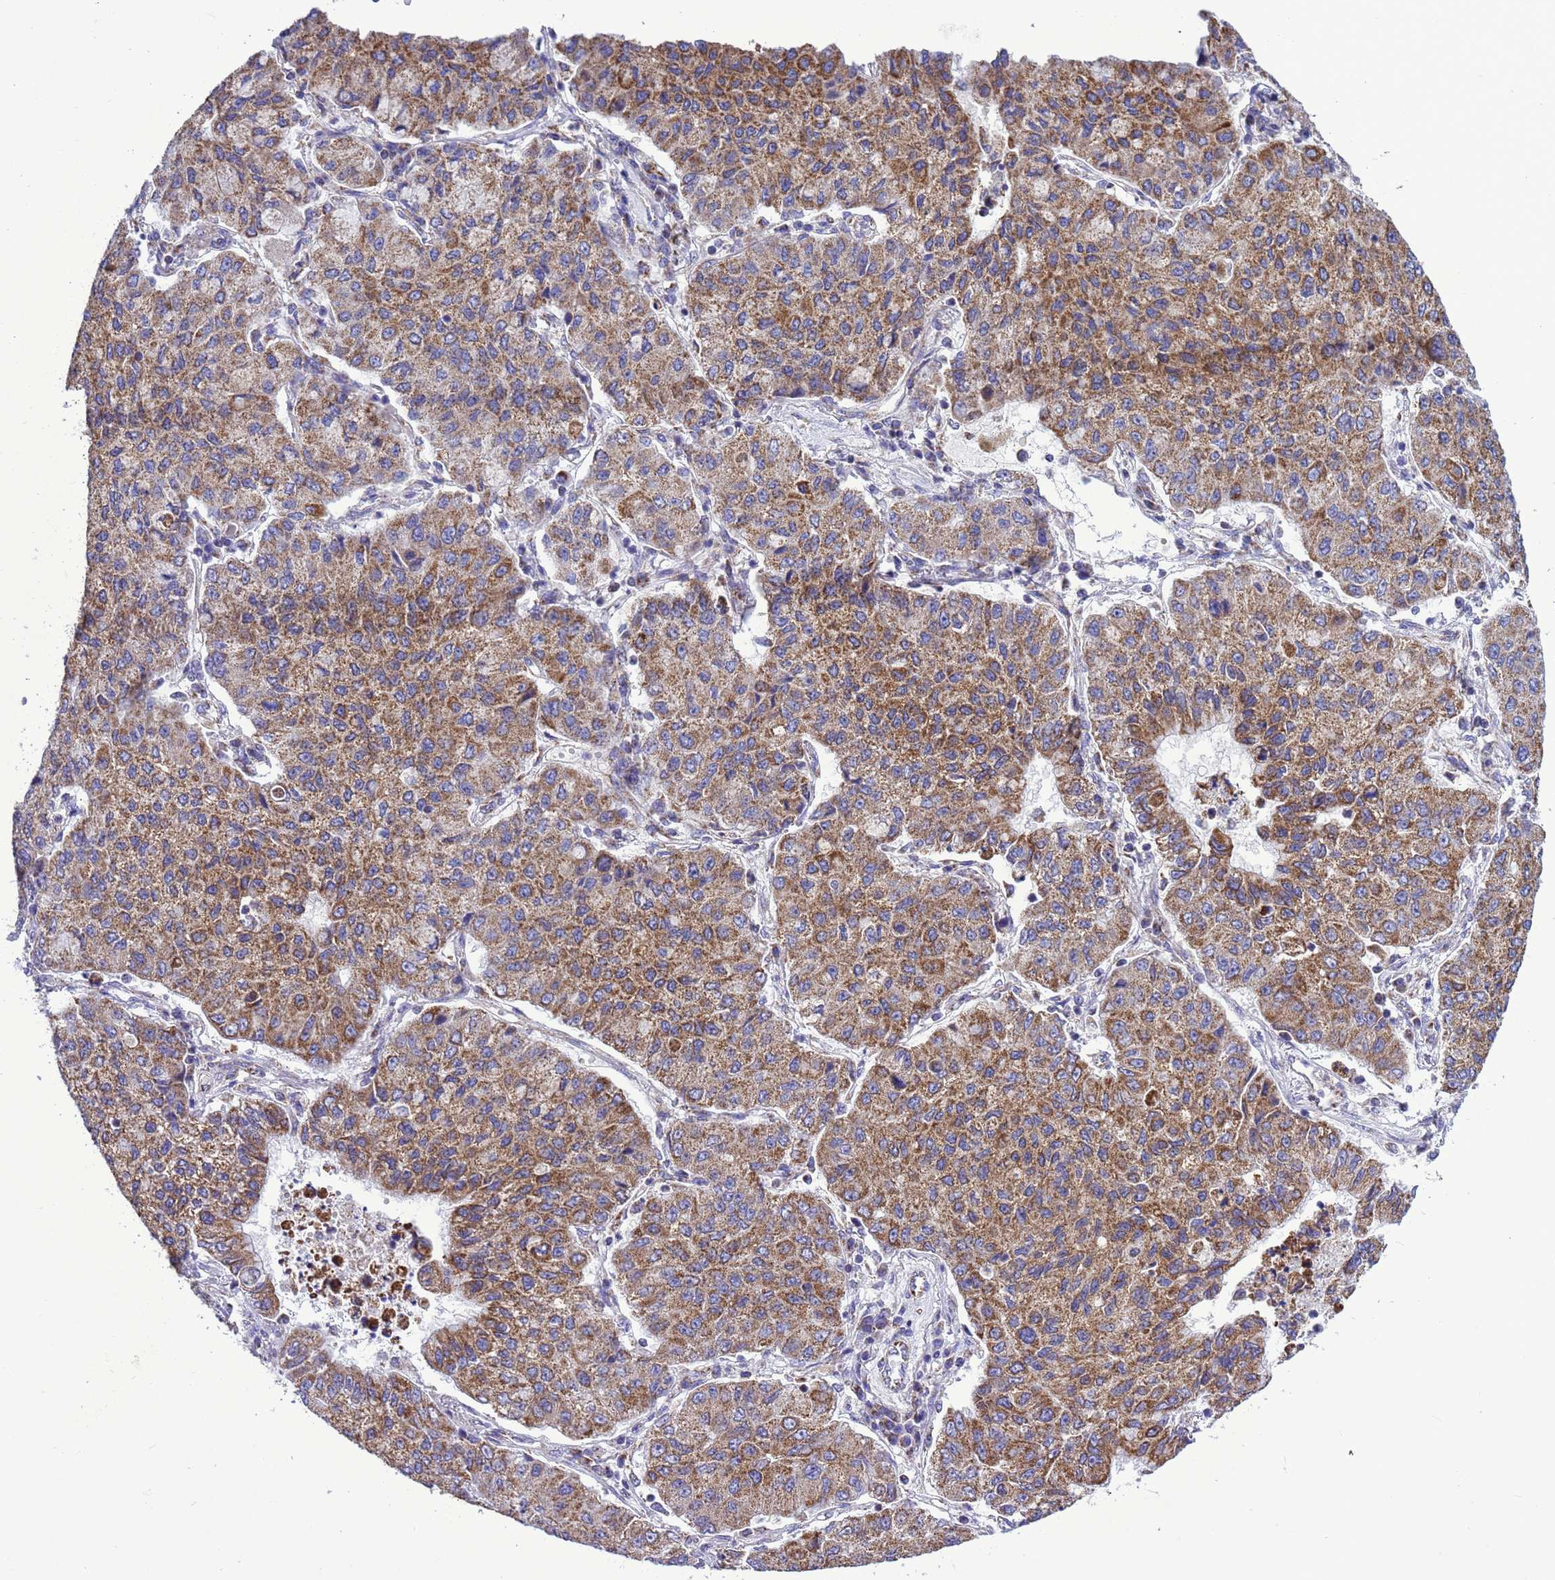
{"staining": {"intensity": "moderate", "quantity": ">75%", "location": "cytoplasmic/membranous"}, "tissue": "lung cancer", "cell_type": "Tumor cells", "image_type": "cancer", "snomed": [{"axis": "morphology", "description": "Squamous cell carcinoma, NOS"}, {"axis": "topography", "description": "Lung"}], "caption": "Immunohistochemical staining of lung cancer demonstrates moderate cytoplasmic/membranous protein expression in approximately >75% of tumor cells. (Brightfield microscopy of DAB IHC at high magnification).", "gene": "CCDC191", "patient": {"sex": "male", "age": 74}}